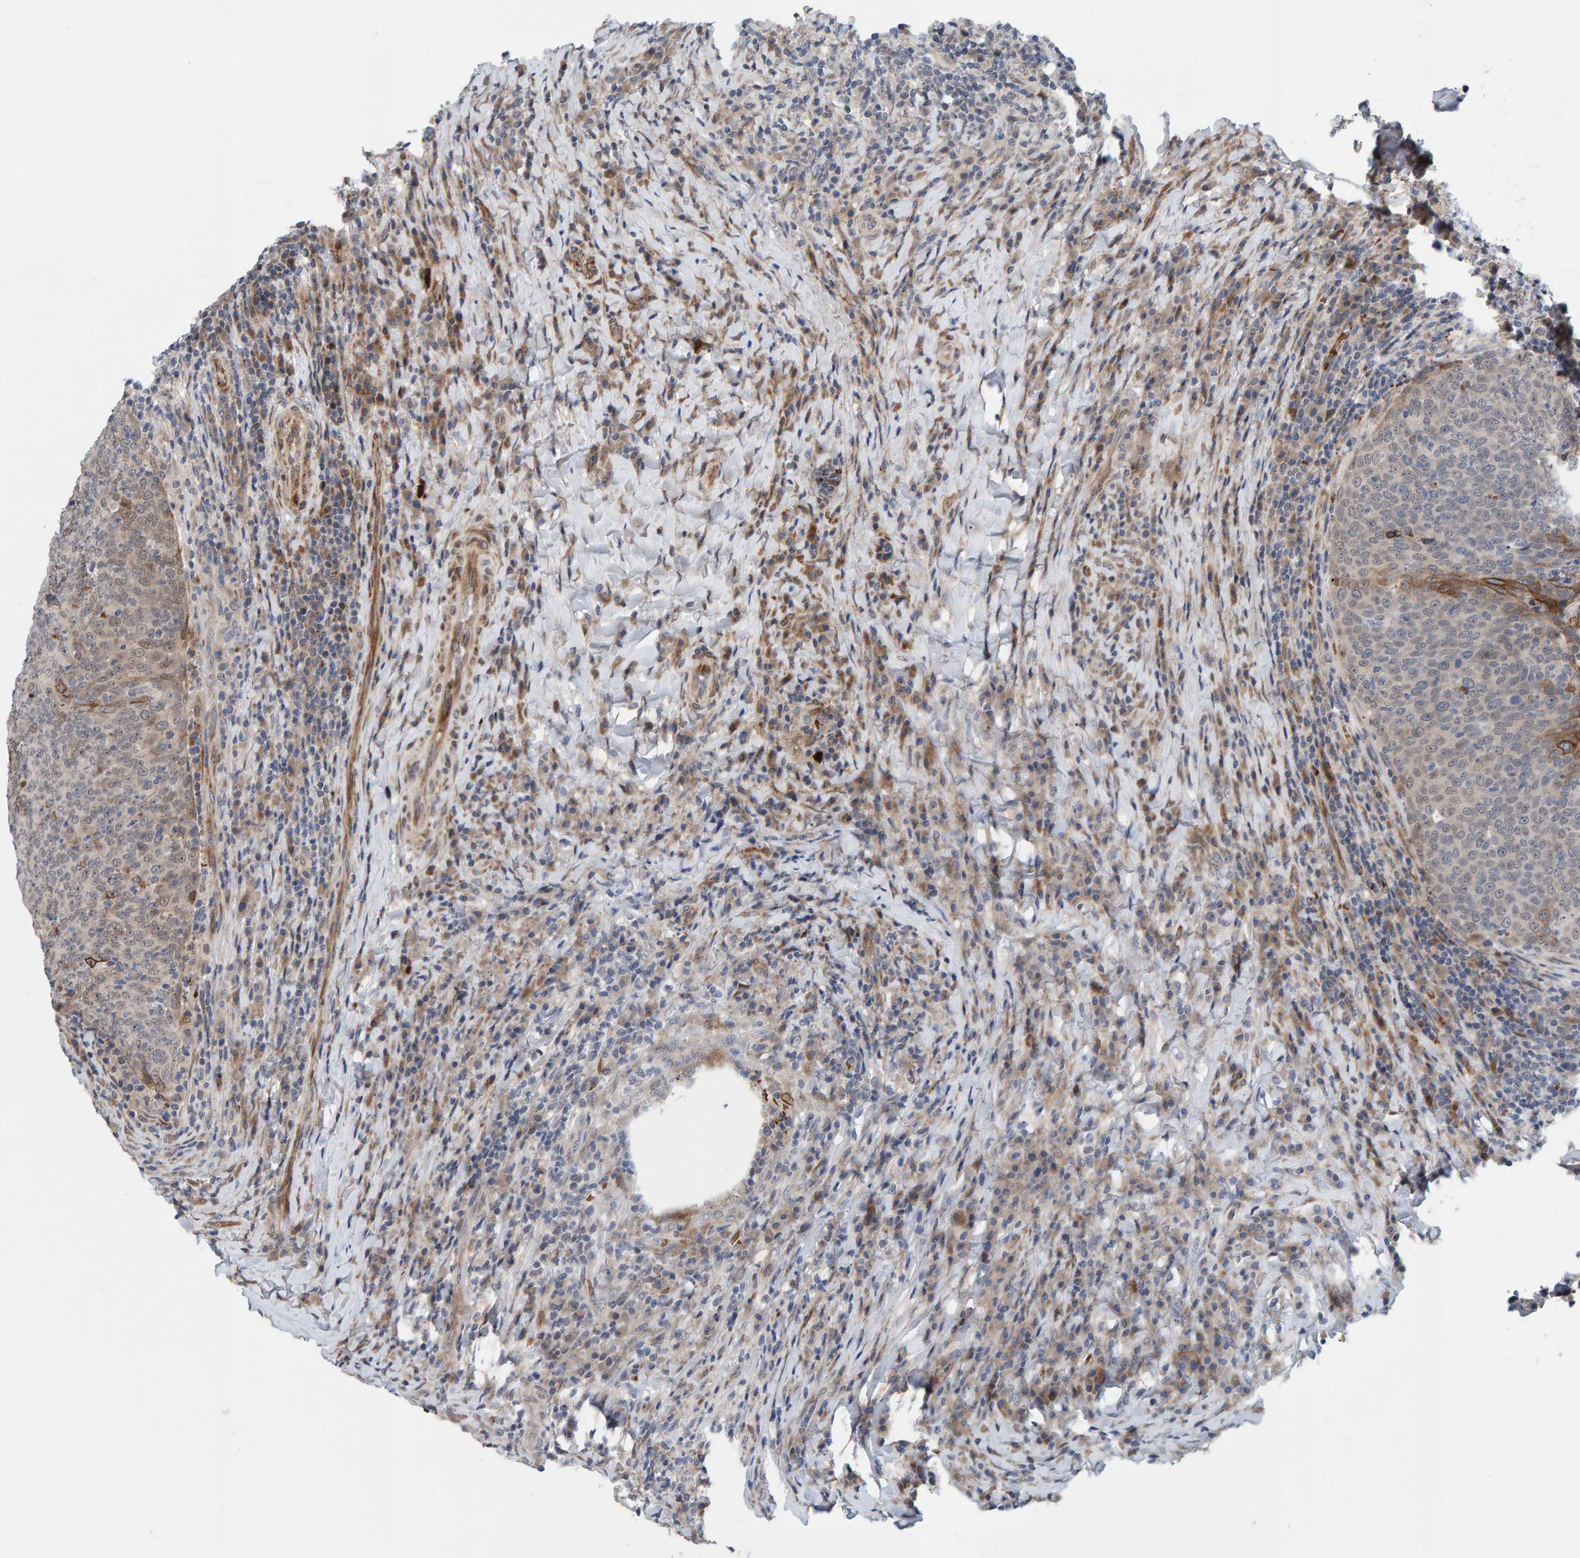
{"staining": {"intensity": "weak", "quantity": "25%-75%", "location": "cytoplasmic/membranous"}, "tissue": "head and neck cancer", "cell_type": "Tumor cells", "image_type": "cancer", "snomed": [{"axis": "morphology", "description": "Squamous cell carcinoma, NOS"}, {"axis": "morphology", "description": "Squamous cell carcinoma, metastatic, NOS"}, {"axis": "topography", "description": "Lymph node"}, {"axis": "topography", "description": "Head-Neck"}], "caption": "Tumor cells display low levels of weak cytoplasmic/membranous expression in about 25%-75% of cells in metastatic squamous cell carcinoma (head and neck).", "gene": "MFSD6L", "patient": {"sex": "male", "age": 62}}